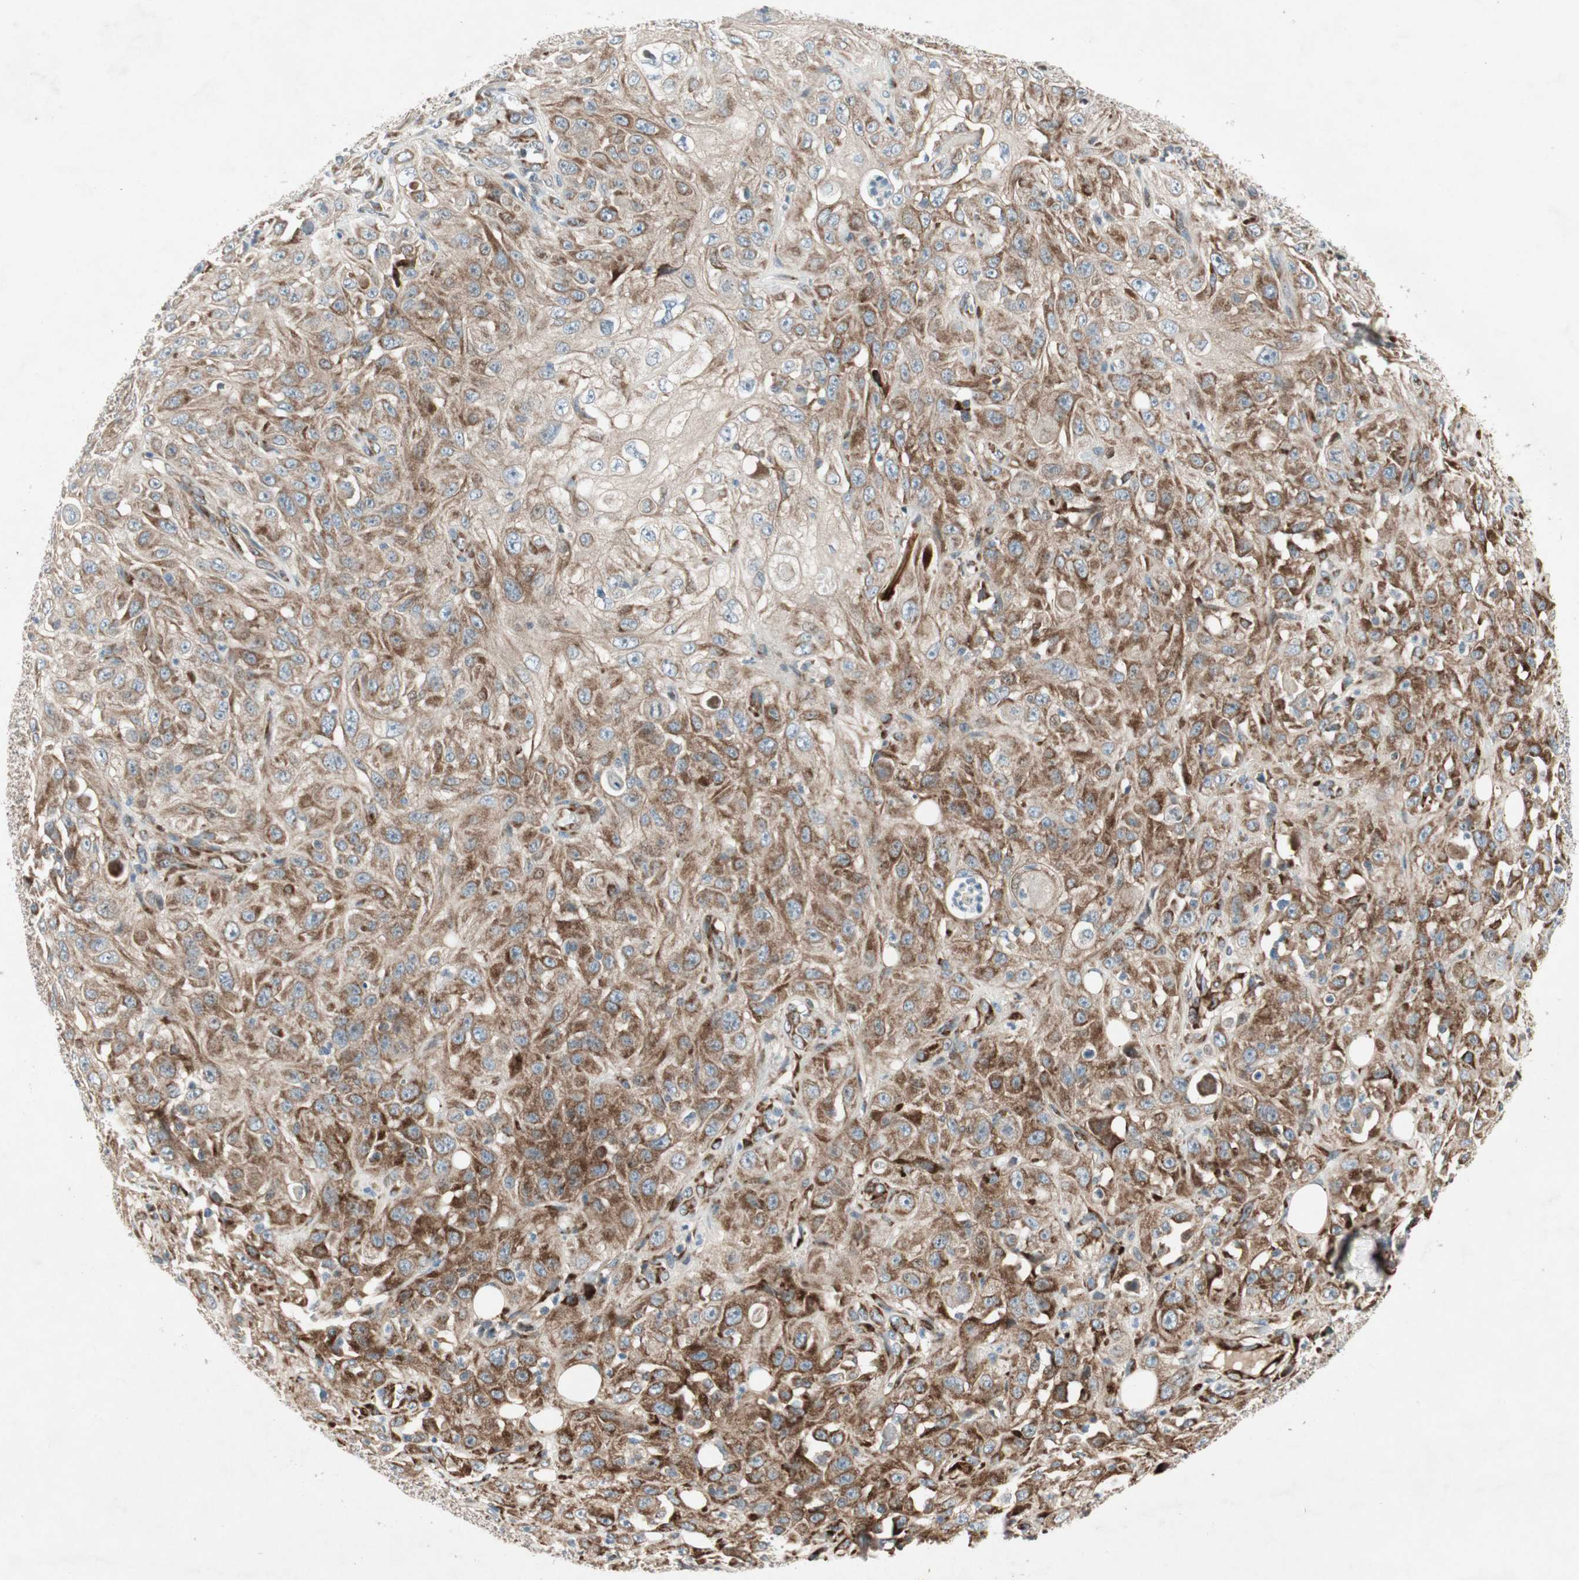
{"staining": {"intensity": "strong", "quantity": ">75%", "location": "cytoplasmic/membranous"}, "tissue": "skin cancer", "cell_type": "Tumor cells", "image_type": "cancer", "snomed": [{"axis": "morphology", "description": "Squamous cell carcinoma, NOS"}, {"axis": "morphology", "description": "Squamous cell carcinoma, metastatic, NOS"}, {"axis": "topography", "description": "Skin"}, {"axis": "topography", "description": "Lymph node"}], "caption": "Skin cancer stained for a protein (brown) demonstrates strong cytoplasmic/membranous positive staining in approximately >75% of tumor cells.", "gene": "APOO", "patient": {"sex": "male", "age": 75}}